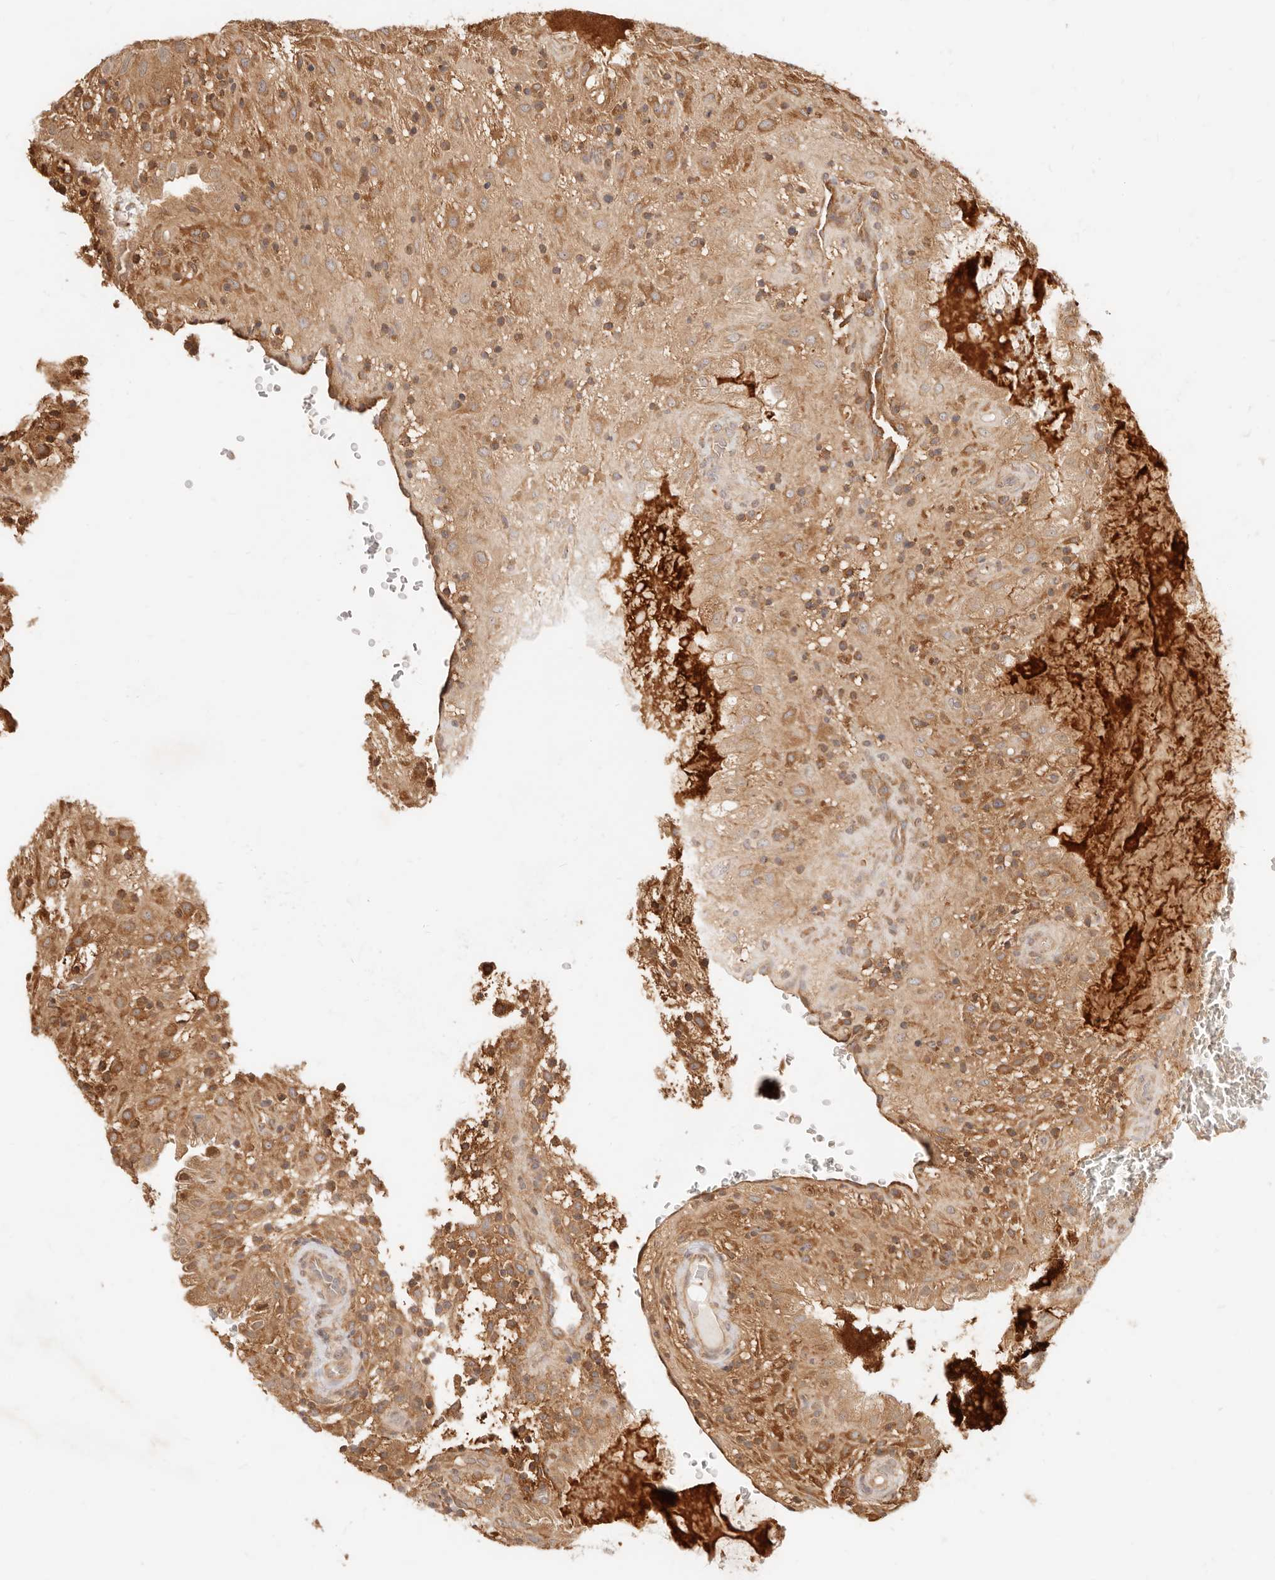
{"staining": {"intensity": "moderate", "quantity": ">75%", "location": "cytoplasmic/membranous"}, "tissue": "placenta", "cell_type": "Decidual cells", "image_type": "normal", "snomed": [{"axis": "morphology", "description": "Normal tissue, NOS"}, {"axis": "topography", "description": "Placenta"}], "caption": "Immunohistochemistry (IHC) micrograph of unremarkable placenta stained for a protein (brown), which shows medium levels of moderate cytoplasmic/membranous positivity in about >75% of decidual cells.", "gene": "UBXN10", "patient": {"sex": "female", "age": 35}}